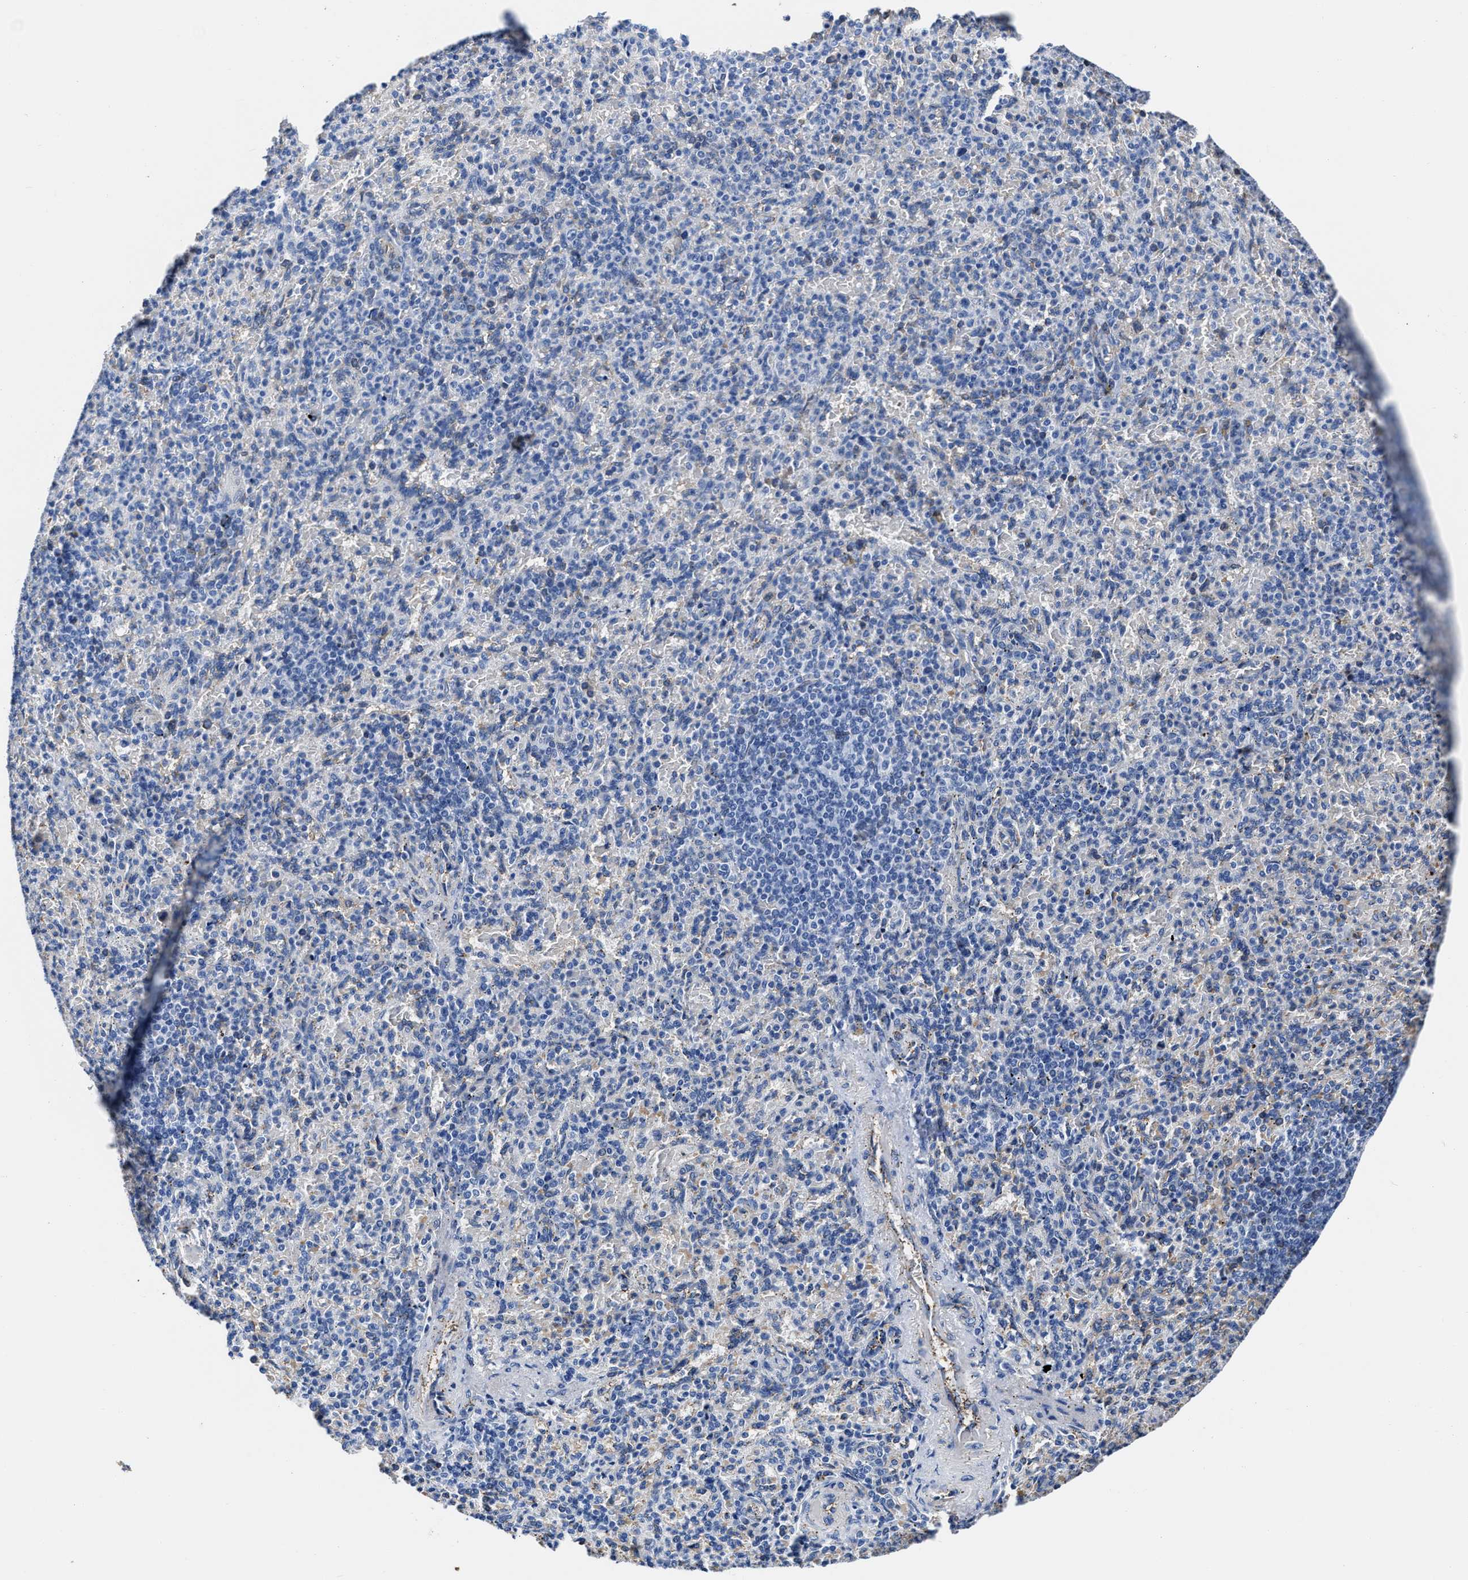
{"staining": {"intensity": "negative", "quantity": "none", "location": "none"}, "tissue": "spleen", "cell_type": "Cells in red pulp", "image_type": "normal", "snomed": [{"axis": "morphology", "description": "Normal tissue, NOS"}, {"axis": "topography", "description": "Spleen"}], "caption": "Immunohistochemistry (IHC) photomicrograph of benign spleen: spleen stained with DAB (3,3'-diaminobenzidine) exhibits no significant protein expression in cells in red pulp.", "gene": "KCNMB3", "patient": {"sex": "female", "age": 74}}